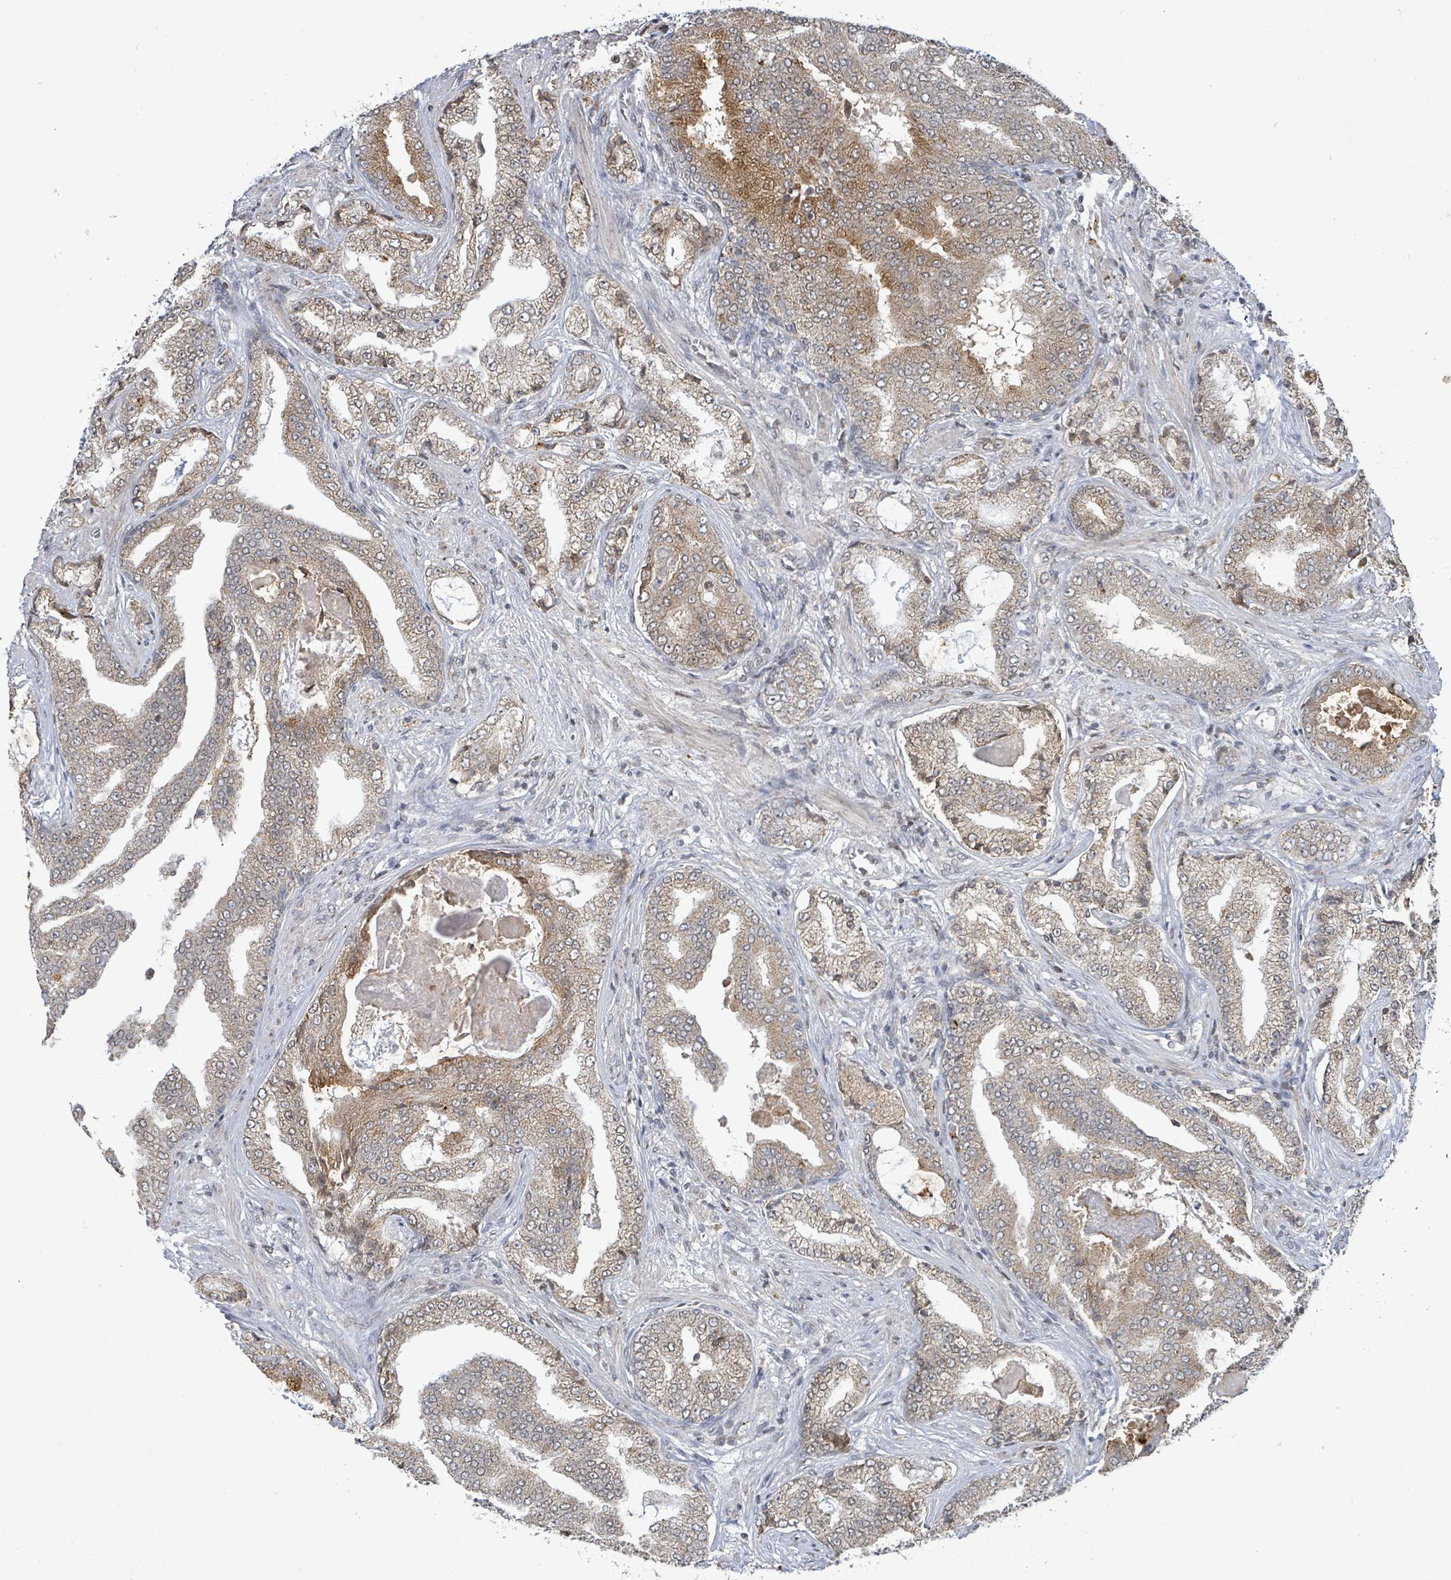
{"staining": {"intensity": "moderate", "quantity": ">75%", "location": "cytoplasmic/membranous,nuclear"}, "tissue": "prostate cancer", "cell_type": "Tumor cells", "image_type": "cancer", "snomed": [{"axis": "morphology", "description": "Adenocarcinoma, High grade"}, {"axis": "topography", "description": "Prostate"}], "caption": "Approximately >75% of tumor cells in human high-grade adenocarcinoma (prostate) reveal moderate cytoplasmic/membranous and nuclear protein expression as visualized by brown immunohistochemical staining.", "gene": "SBF2", "patient": {"sex": "male", "age": 68}}